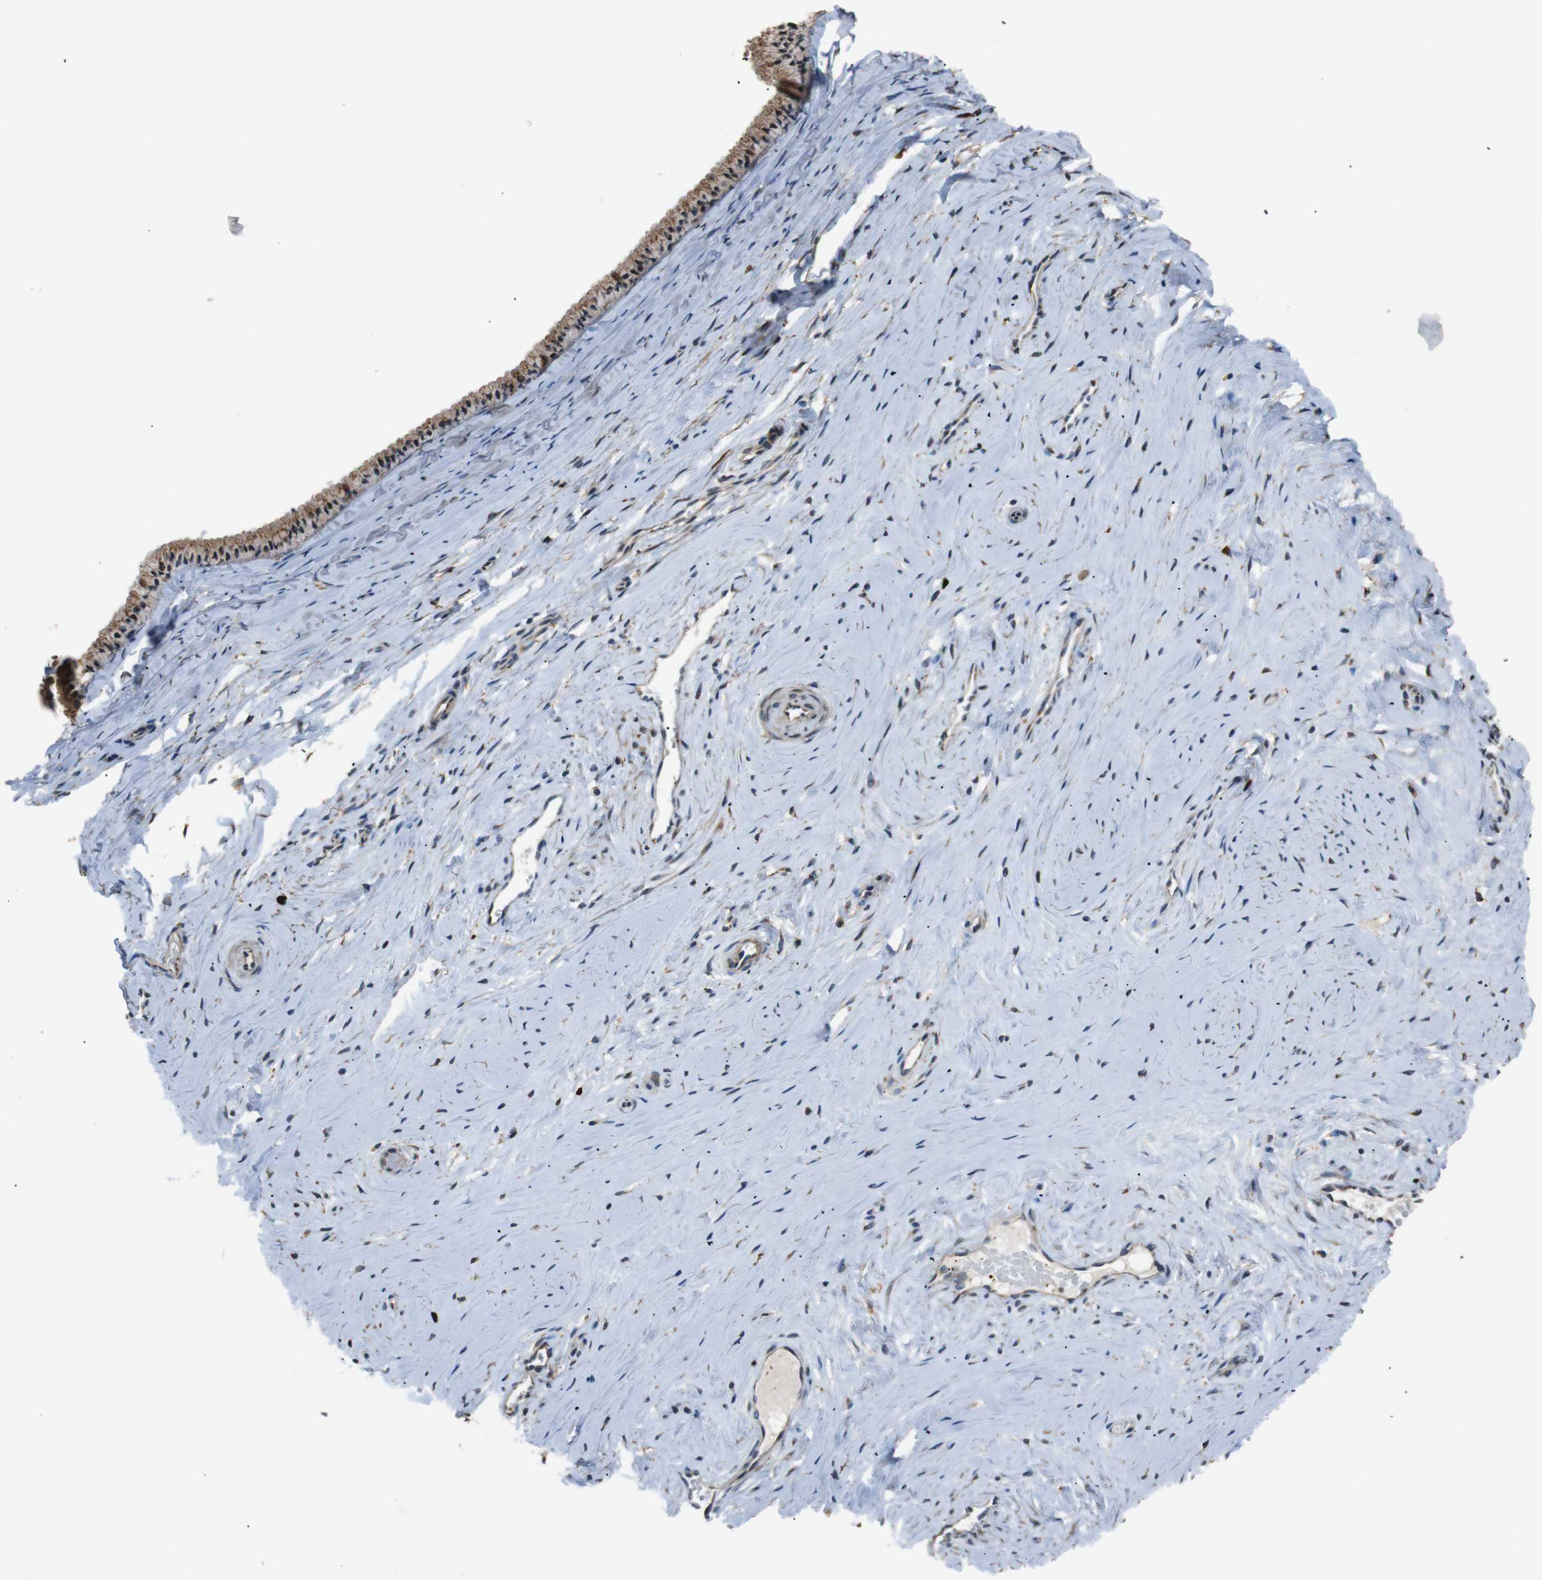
{"staining": {"intensity": "moderate", "quantity": ">75%", "location": "cytoplasmic/membranous"}, "tissue": "cervix", "cell_type": "Glandular cells", "image_type": "normal", "snomed": [{"axis": "morphology", "description": "Normal tissue, NOS"}, {"axis": "topography", "description": "Cervix"}], "caption": "Normal cervix shows moderate cytoplasmic/membranous positivity in approximately >75% of glandular cells (DAB (3,3'-diaminobenzidine) IHC with brightfield microscopy, high magnification)..", "gene": "TMED2", "patient": {"sex": "female", "age": 39}}